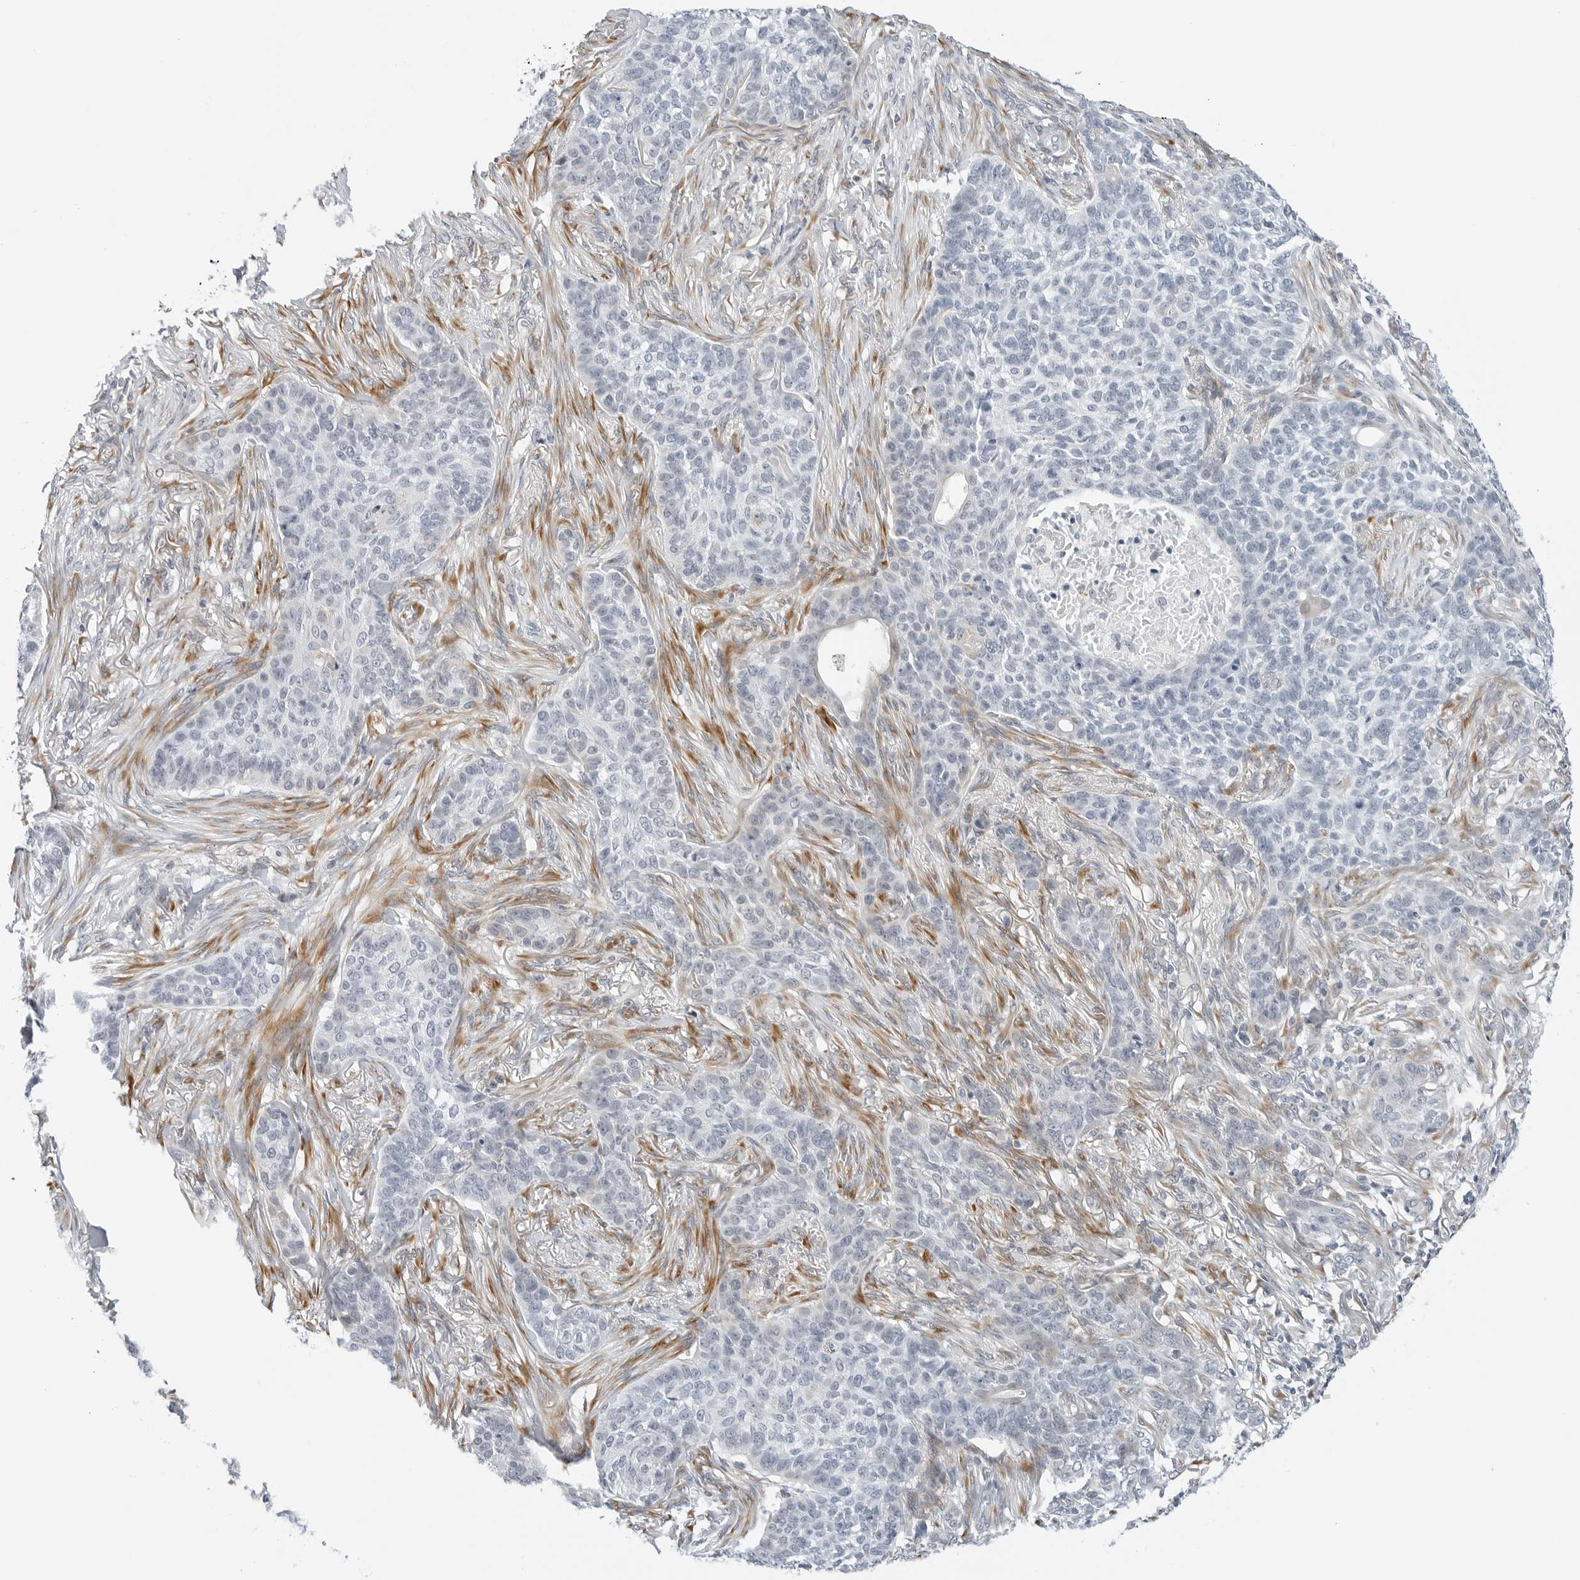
{"staining": {"intensity": "negative", "quantity": "none", "location": "none"}, "tissue": "skin cancer", "cell_type": "Tumor cells", "image_type": "cancer", "snomed": [{"axis": "morphology", "description": "Basal cell carcinoma"}, {"axis": "topography", "description": "Skin"}], "caption": "The immunohistochemistry photomicrograph has no significant staining in tumor cells of basal cell carcinoma (skin) tissue.", "gene": "TSEN2", "patient": {"sex": "male", "age": 85}}